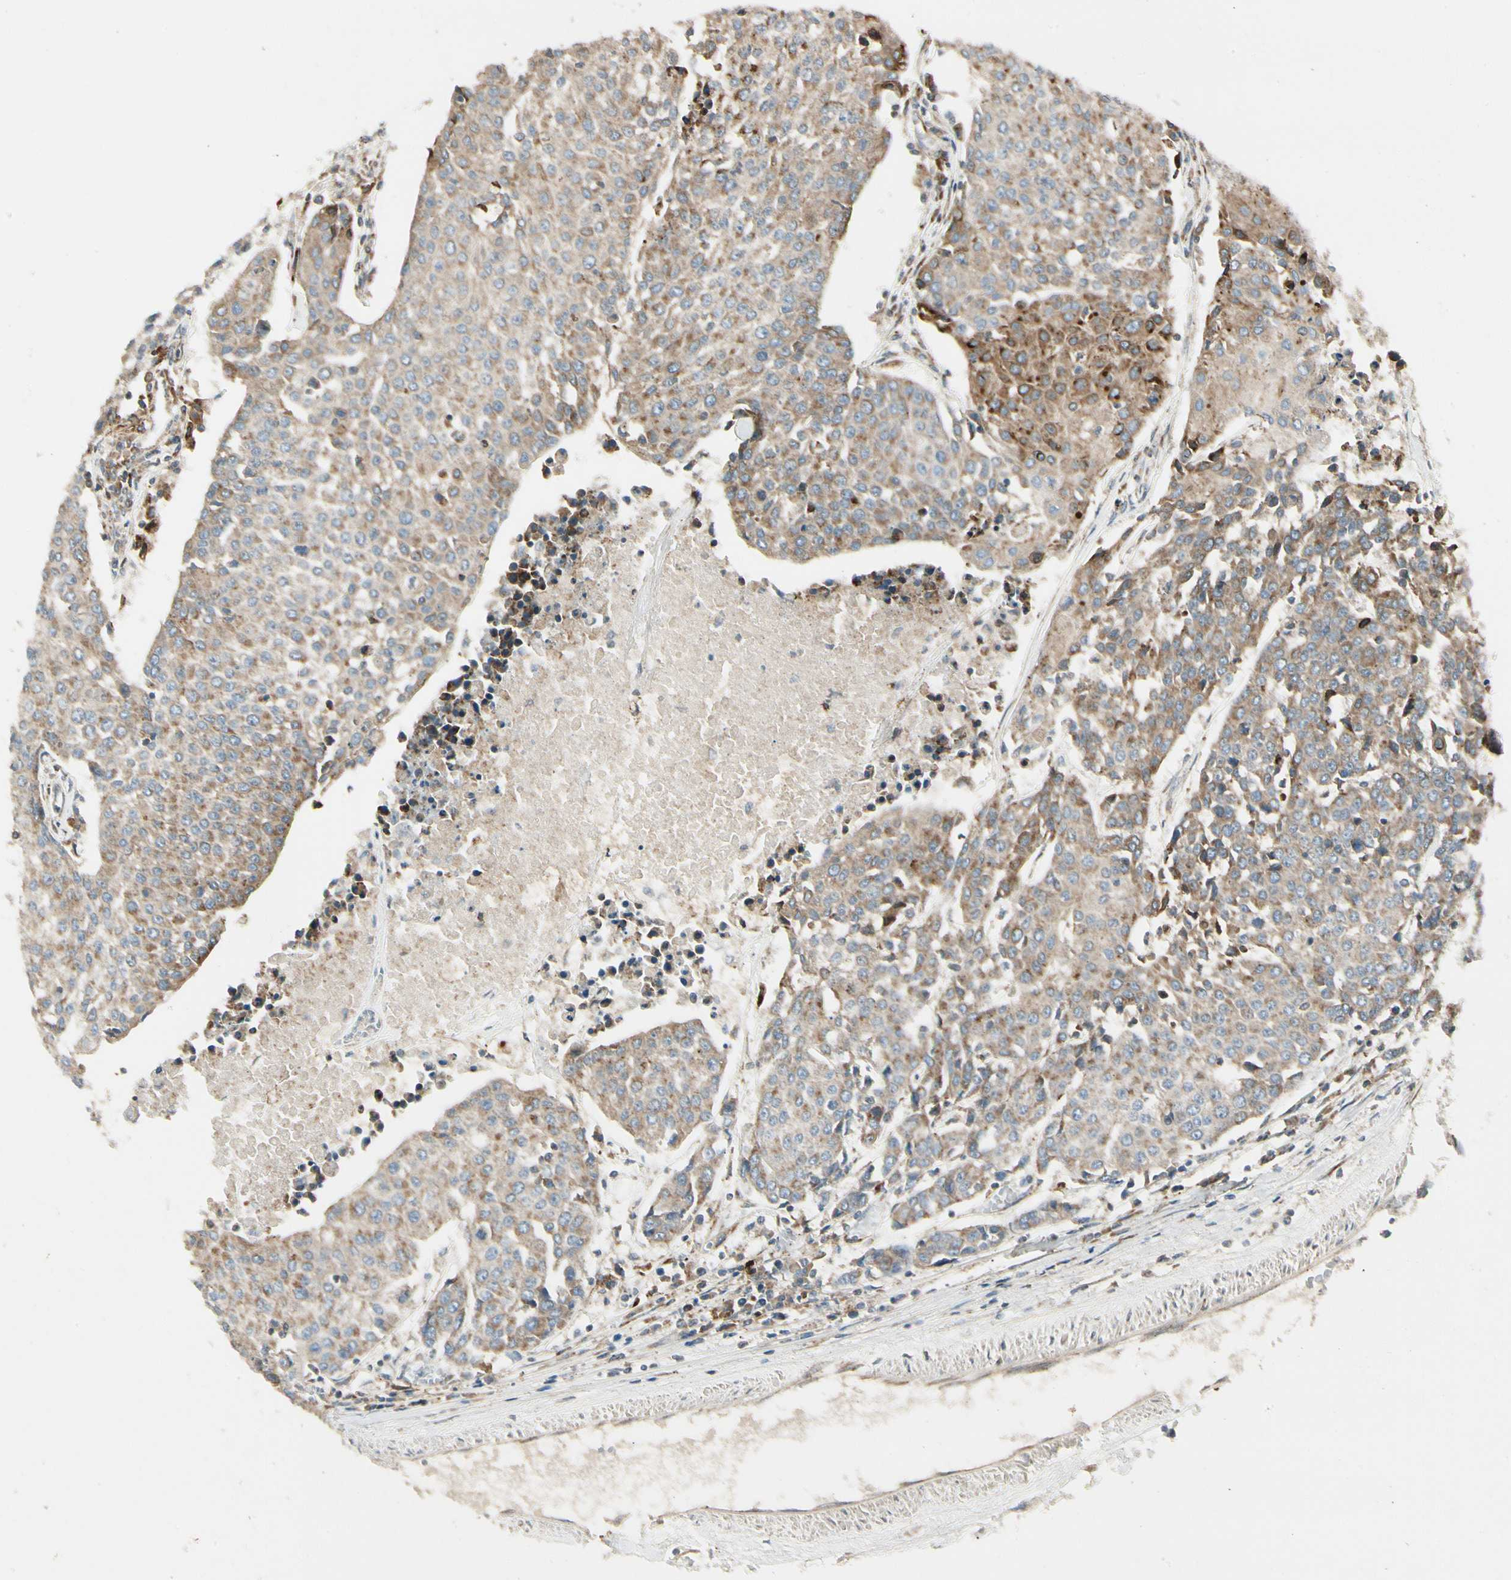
{"staining": {"intensity": "moderate", "quantity": ">75%", "location": "cytoplasmic/membranous"}, "tissue": "urothelial cancer", "cell_type": "Tumor cells", "image_type": "cancer", "snomed": [{"axis": "morphology", "description": "Urothelial carcinoma, High grade"}, {"axis": "topography", "description": "Urinary bladder"}], "caption": "A brown stain labels moderate cytoplasmic/membranous expression of a protein in human urothelial carcinoma (high-grade) tumor cells. The staining was performed using DAB (3,3'-diaminobenzidine) to visualize the protein expression in brown, while the nuclei were stained in blue with hematoxylin (Magnification: 20x).", "gene": "MRPL9", "patient": {"sex": "female", "age": 85}}